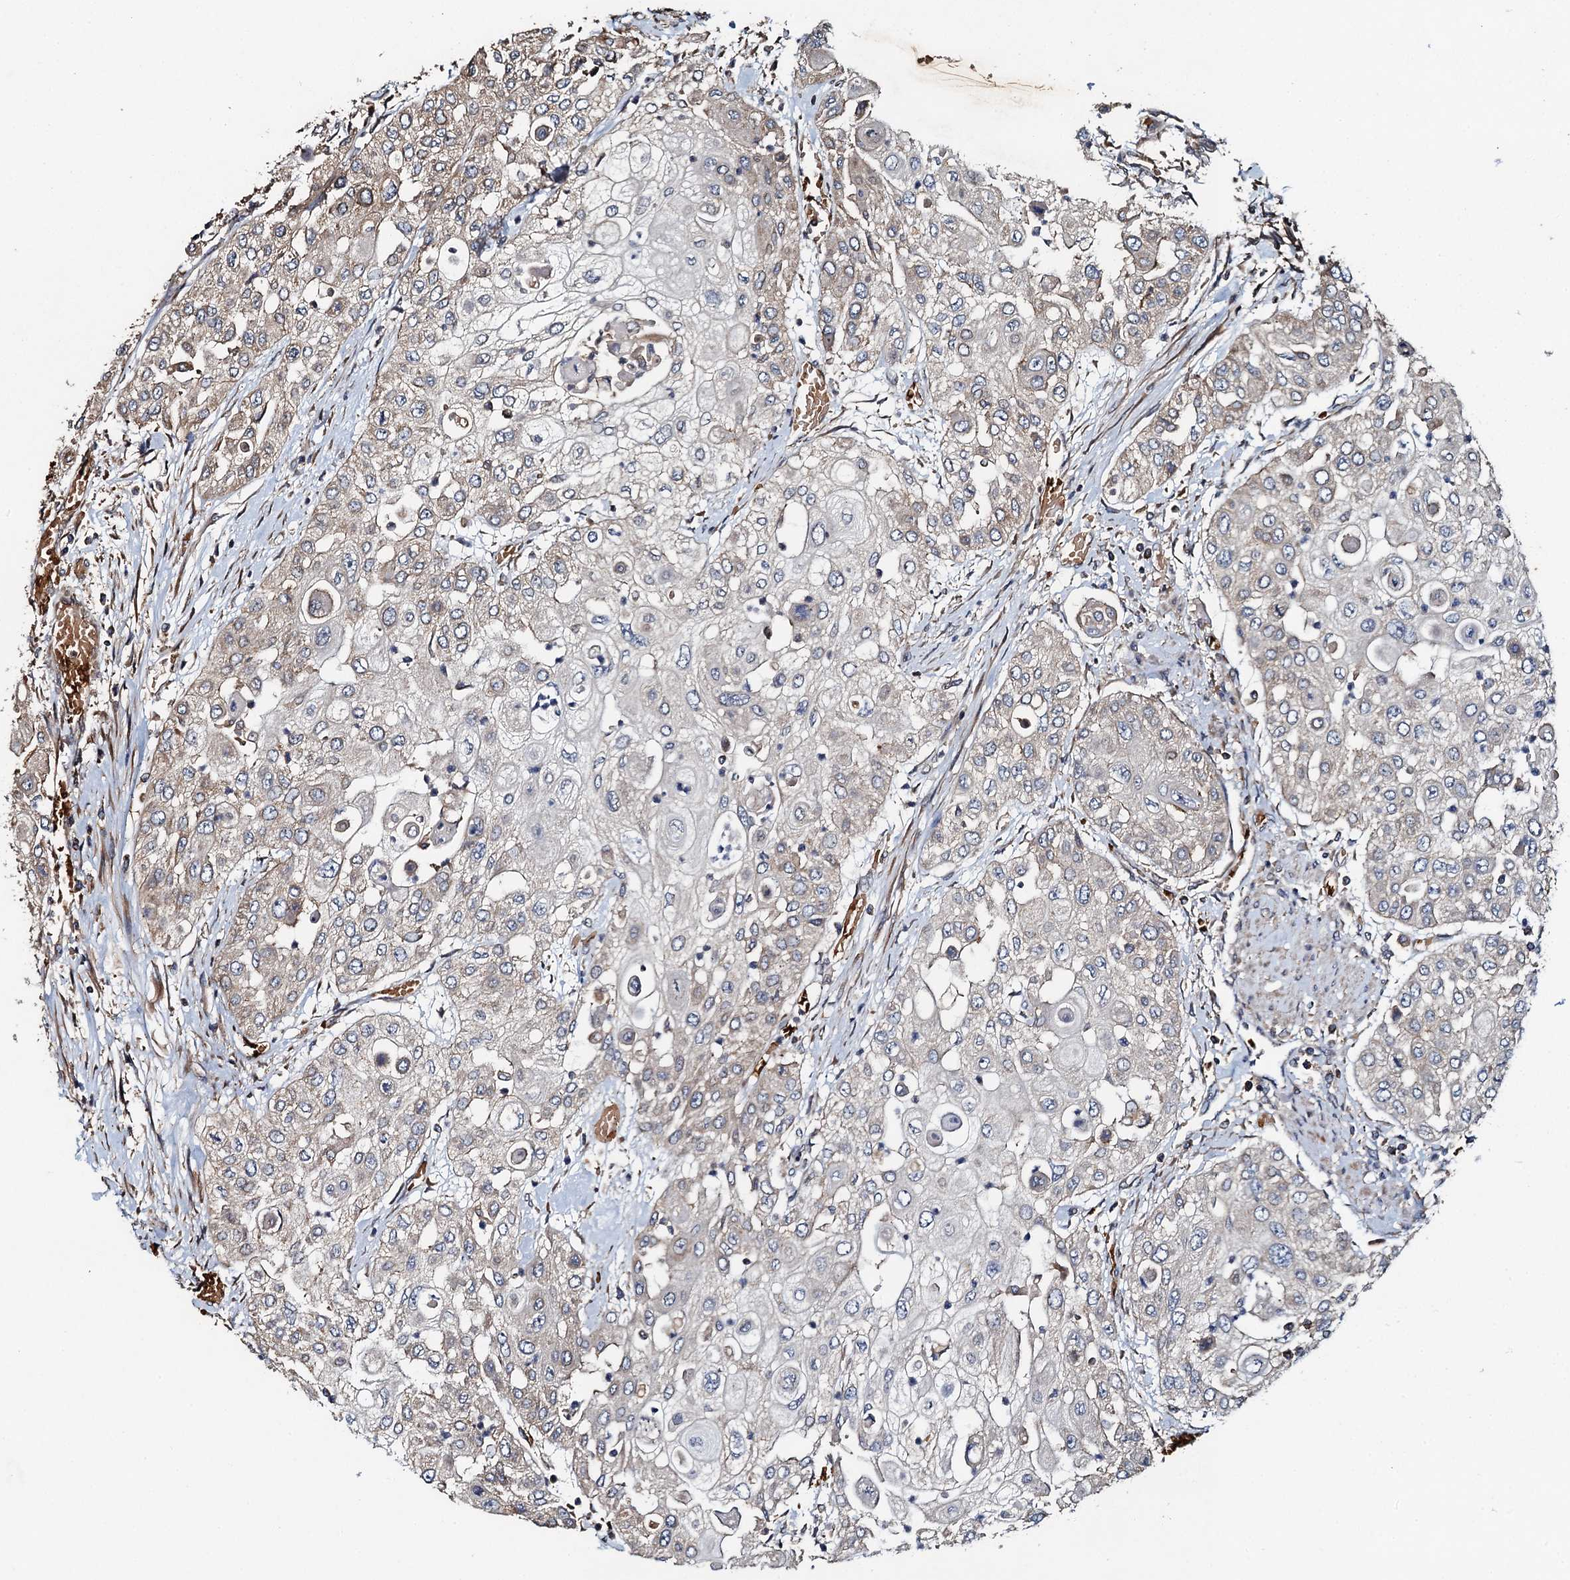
{"staining": {"intensity": "weak", "quantity": "<25%", "location": "cytoplasmic/membranous"}, "tissue": "urothelial cancer", "cell_type": "Tumor cells", "image_type": "cancer", "snomed": [{"axis": "morphology", "description": "Urothelial carcinoma, High grade"}, {"axis": "topography", "description": "Urinary bladder"}], "caption": "This micrograph is of high-grade urothelial carcinoma stained with immunohistochemistry to label a protein in brown with the nuclei are counter-stained blue. There is no expression in tumor cells.", "gene": "SNX32", "patient": {"sex": "female", "age": 79}}